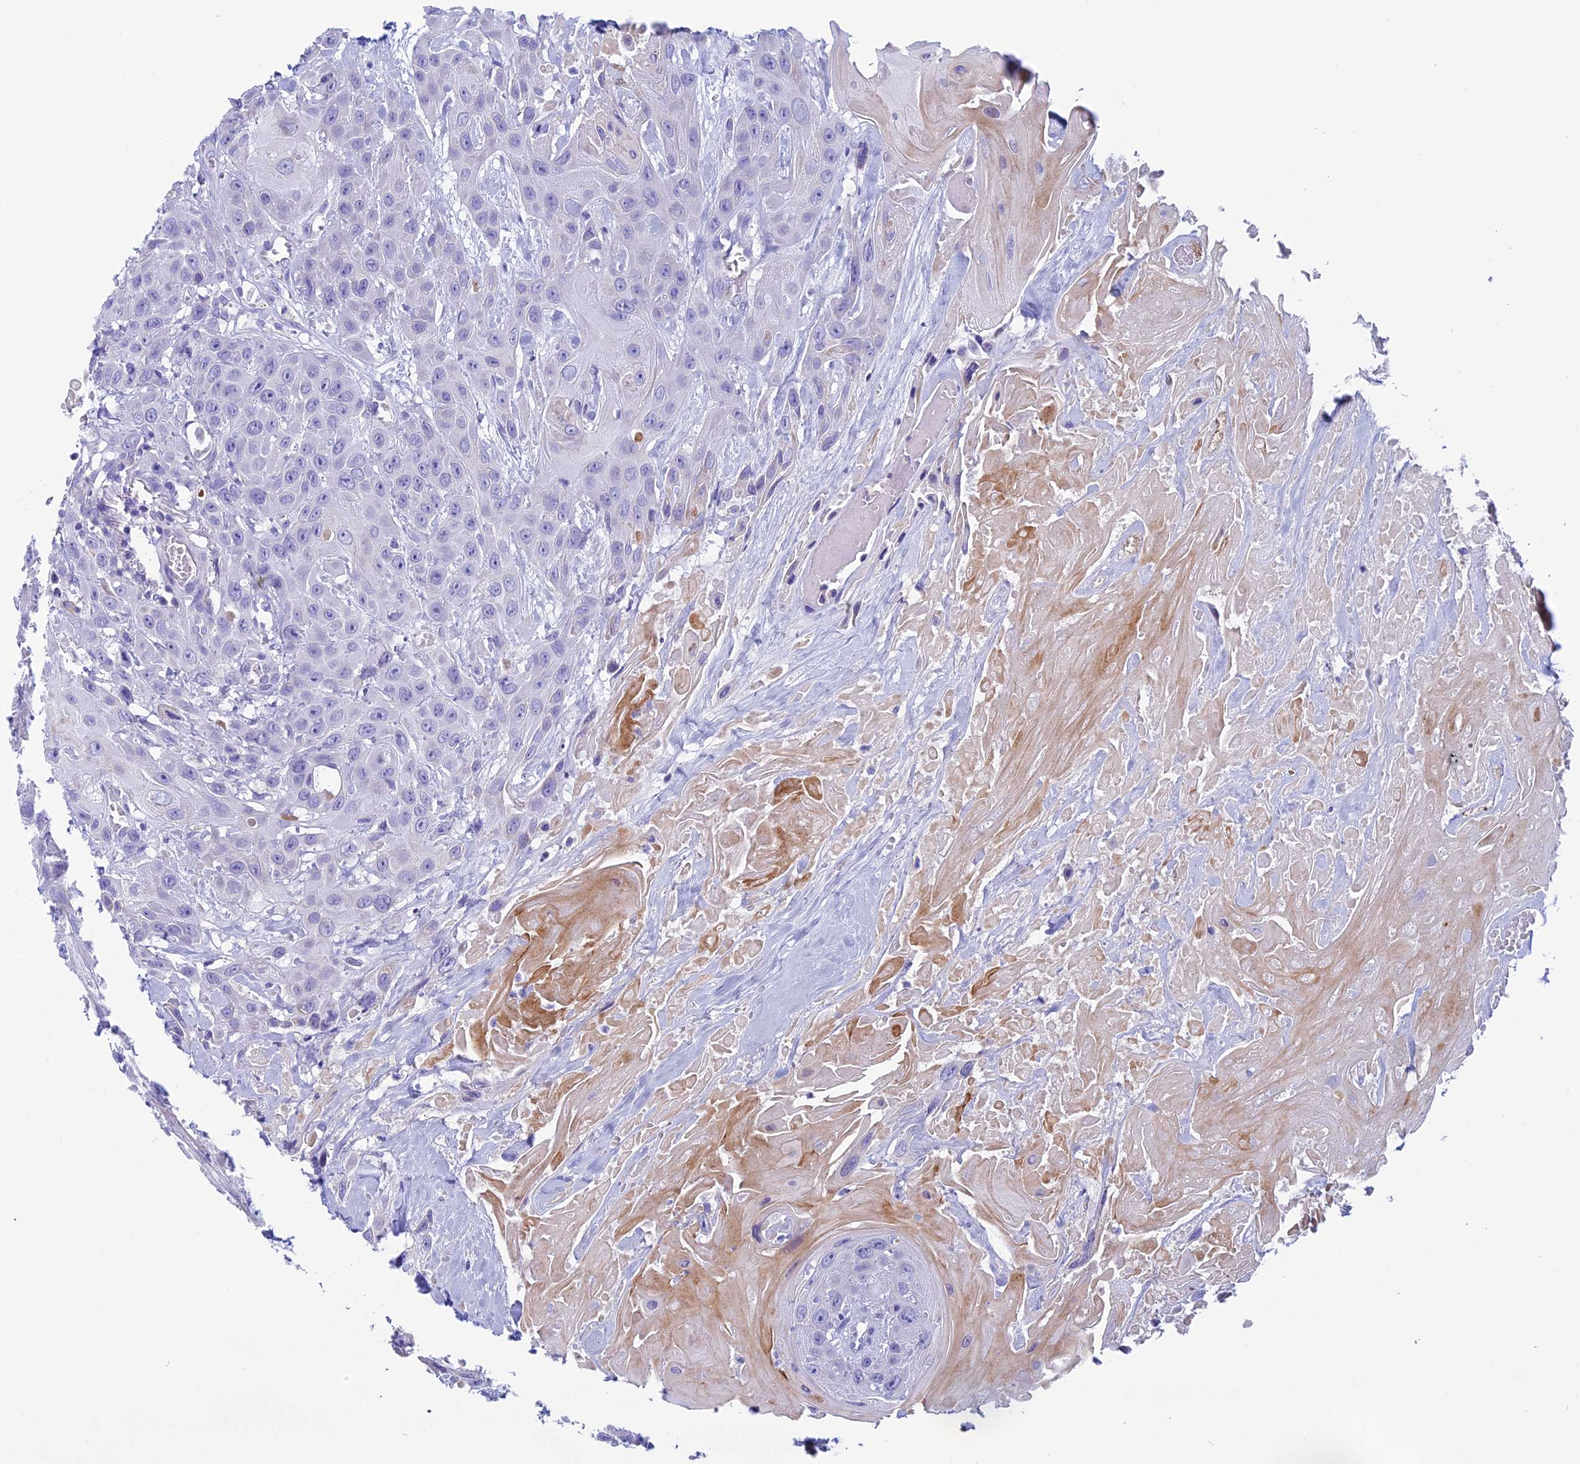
{"staining": {"intensity": "negative", "quantity": "none", "location": "none"}, "tissue": "head and neck cancer", "cell_type": "Tumor cells", "image_type": "cancer", "snomed": [{"axis": "morphology", "description": "Squamous cell carcinoma, NOS"}, {"axis": "topography", "description": "Head-Neck"}], "caption": "Head and neck cancer stained for a protein using immunohistochemistry shows no positivity tumor cells.", "gene": "ZNF563", "patient": {"sex": "male", "age": 81}}